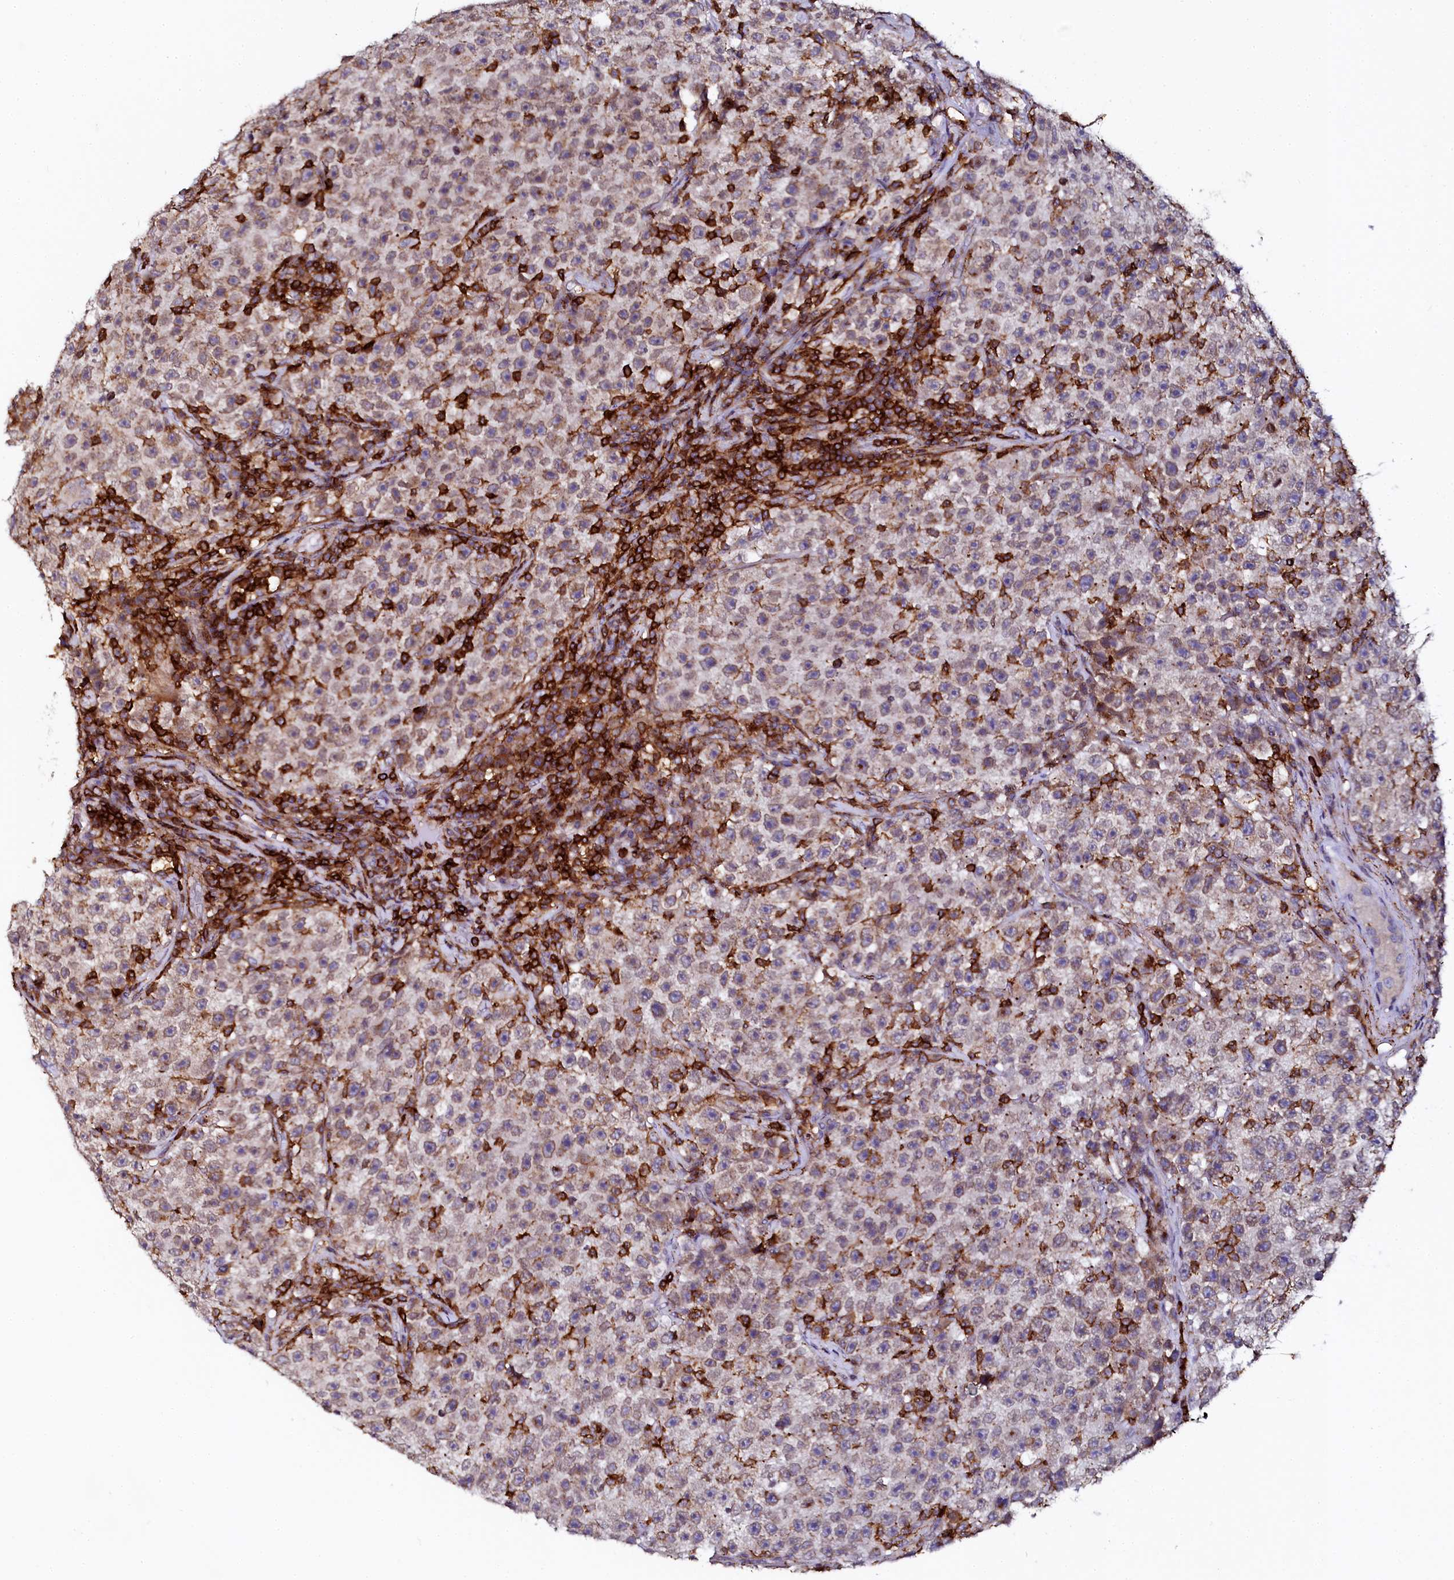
{"staining": {"intensity": "weak", "quantity": ">75%", "location": "cytoplasmic/membranous"}, "tissue": "testis cancer", "cell_type": "Tumor cells", "image_type": "cancer", "snomed": [{"axis": "morphology", "description": "Seminoma, NOS"}, {"axis": "topography", "description": "Testis"}], "caption": "This micrograph reveals testis seminoma stained with IHC to label a protein in brown. The cytoplasmic/membranous of tumor cells show weak positivity for the protein. Nuclei are counter-stained blue.", "gene": "AAAS", "patient": {"sex": "male", "age": 22}}